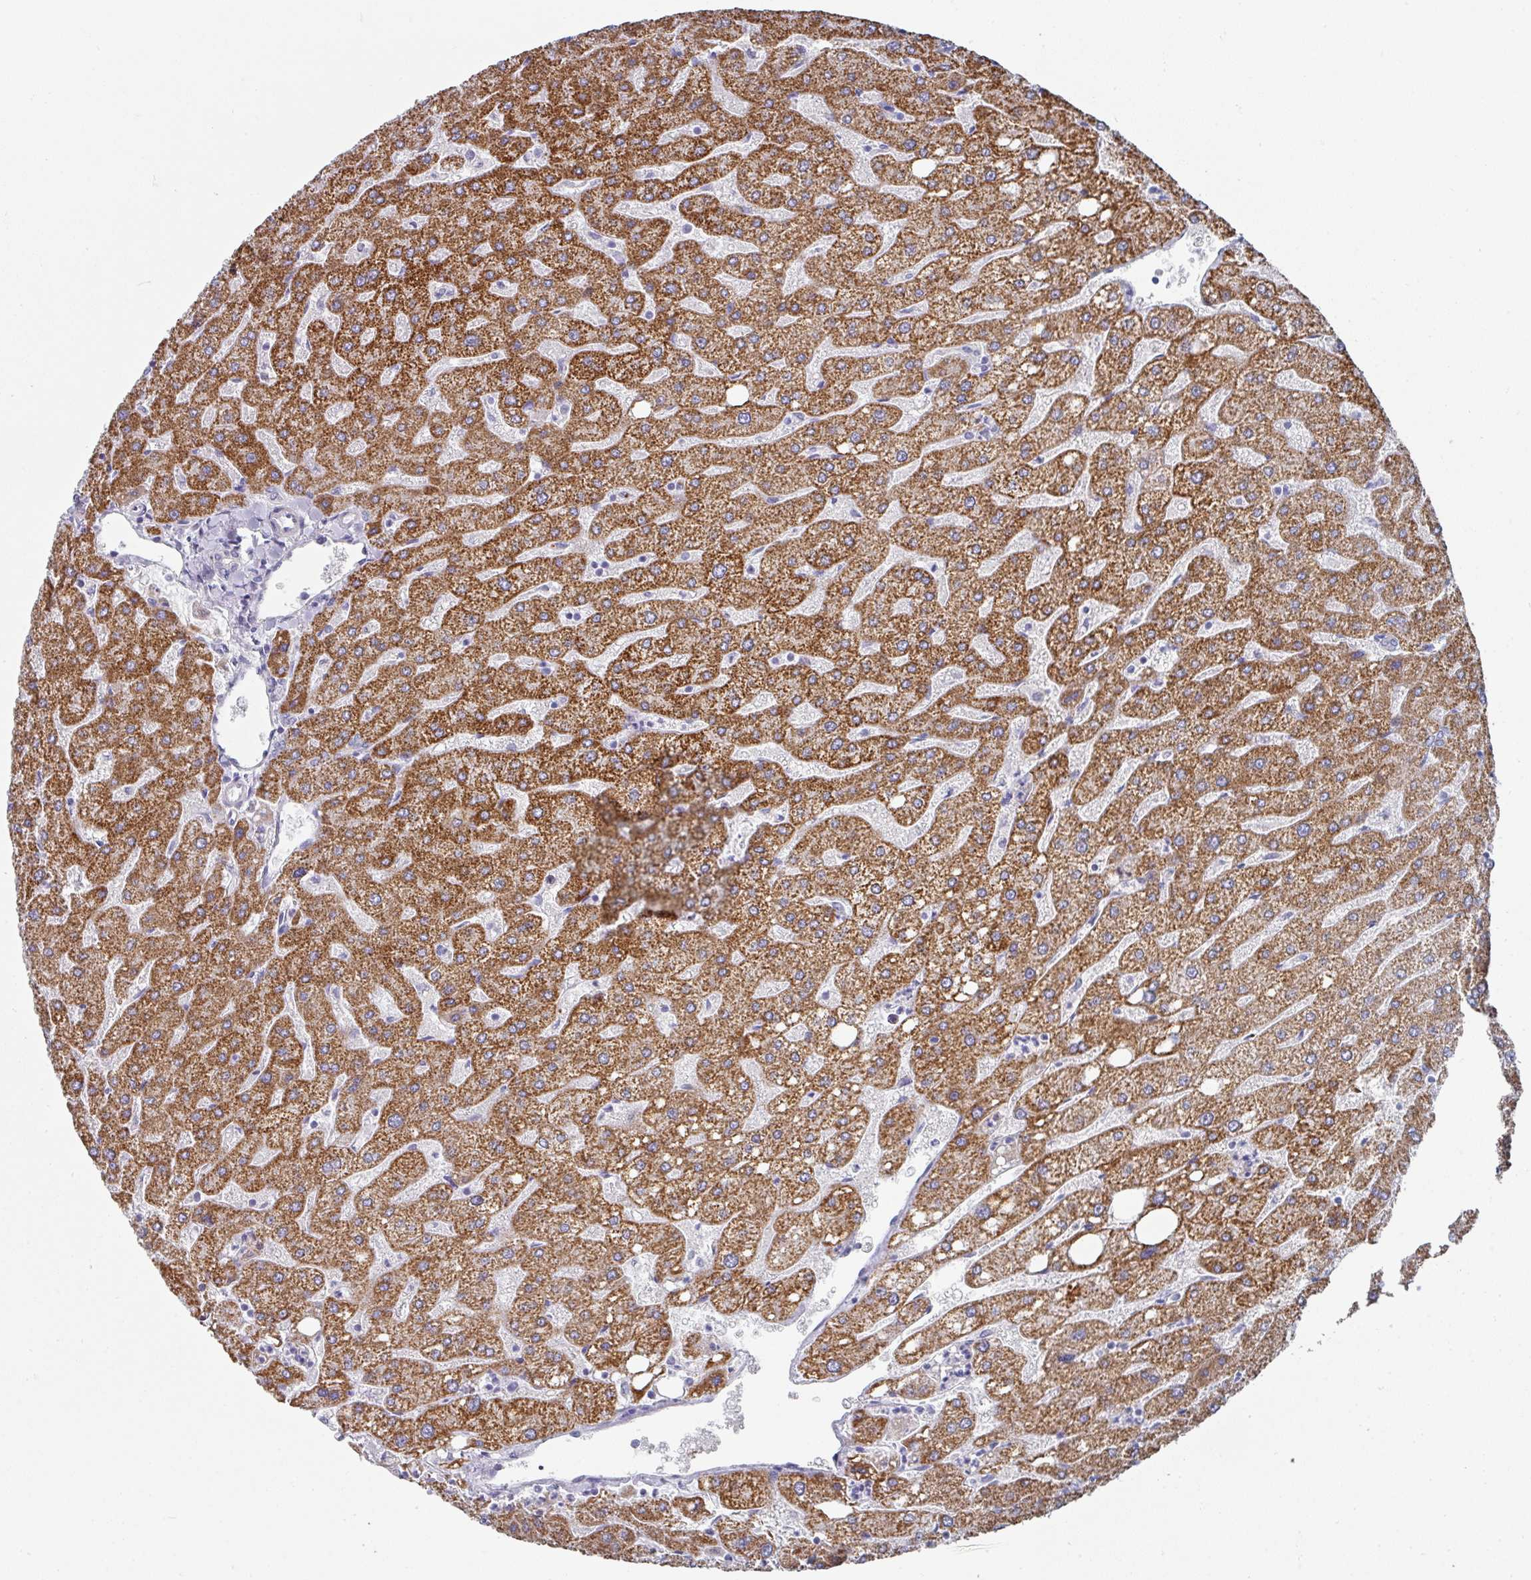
{"staining": {"intensity": "negative", "quantity": "none", "location": "none"}, "tissue": "liver", "cell_type": "Cholangiocytes", "image_type": "normal", "snomed": [{"axis": "morphology", "description": "Normal tissue, NOS"}, {"axis": "topography", "description": "Liver"}], "caption": "Protein analysis of unremarkable liver demonstrates no significant positivity in cholangiocytes. (DAB (3,3'-diaminobenzidine) IHC, high magnification).", "gene": "SETBP1", "patient": {"sex": "male", "age": 67}}